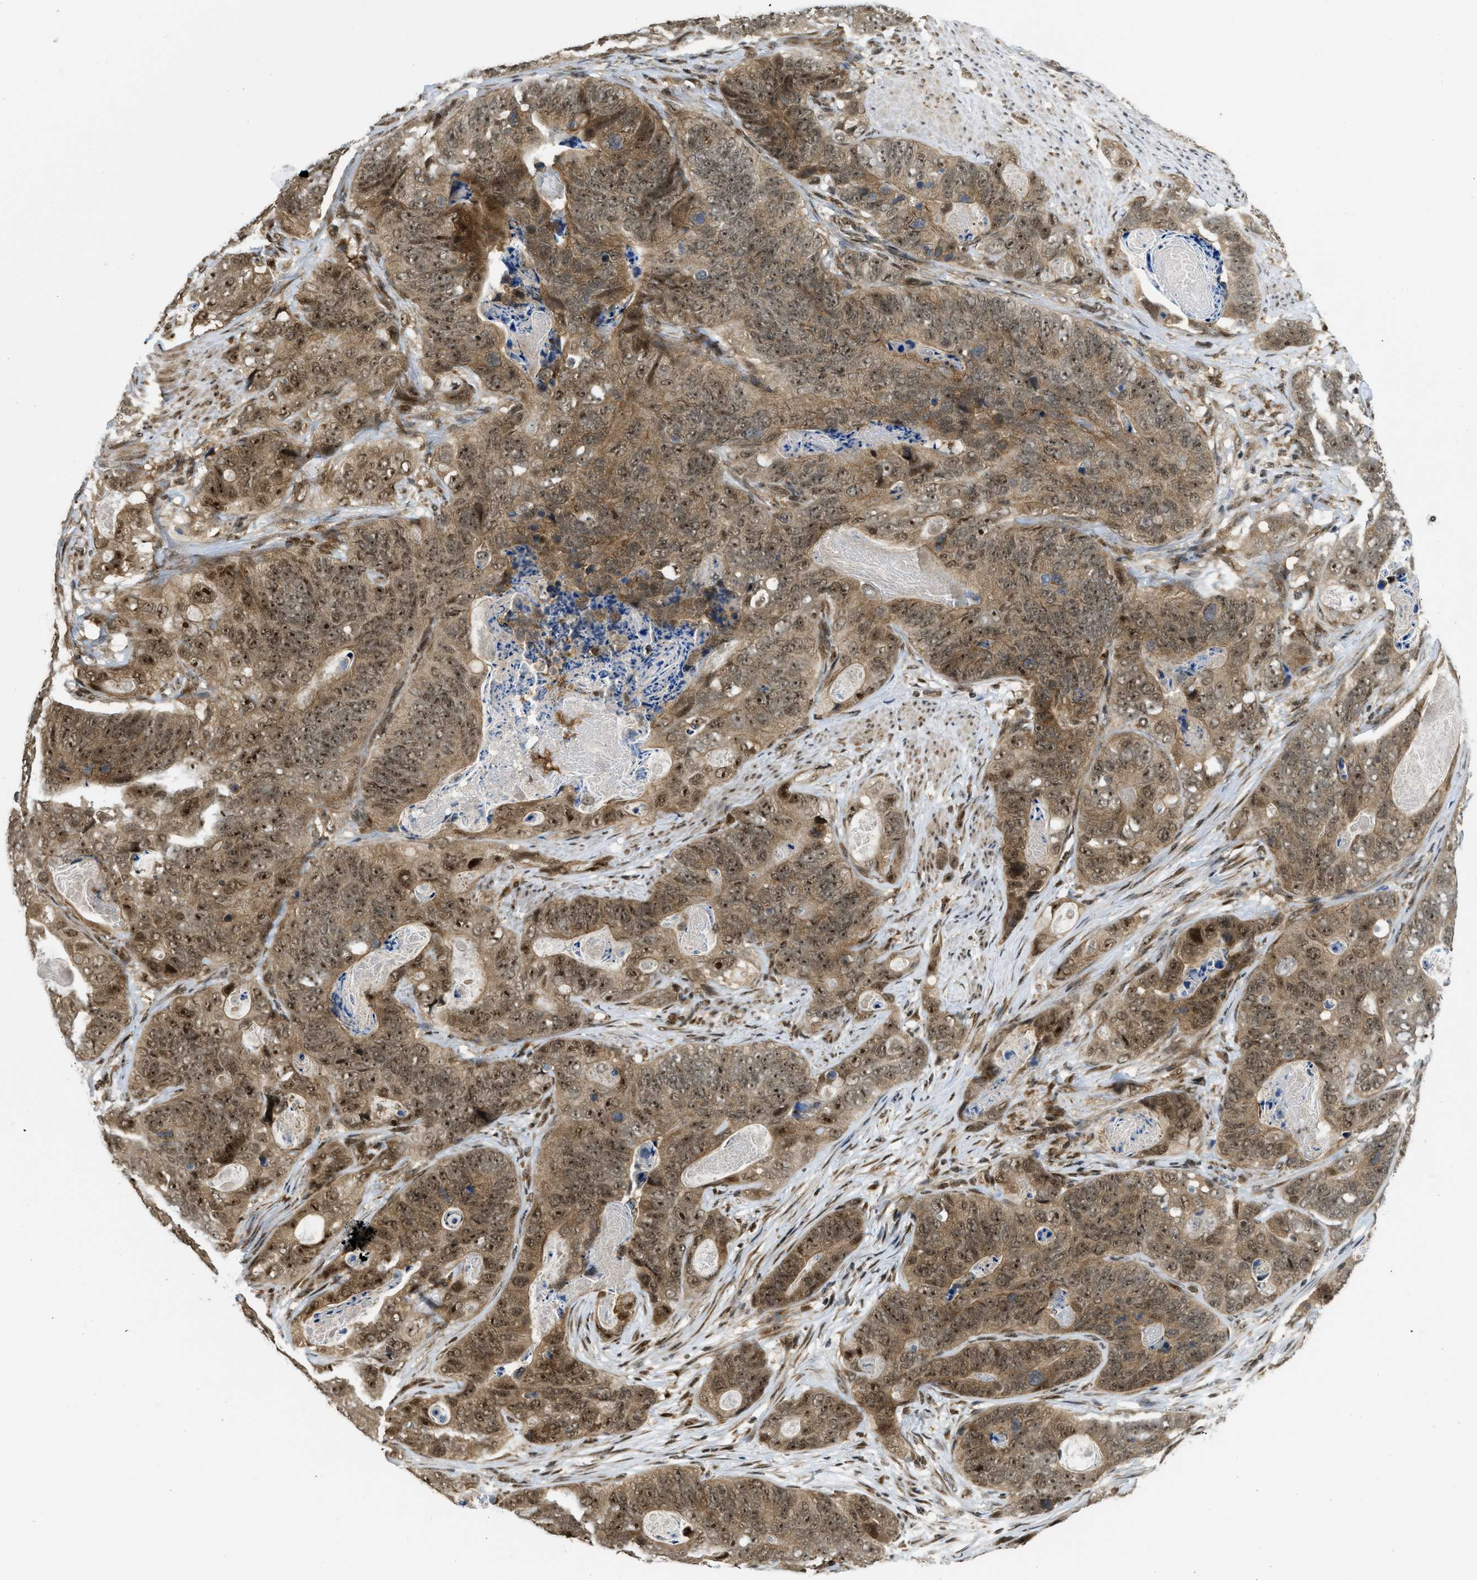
{"staining": {"intensity": "moderate", "quantity": ">75%", "location": "cytoplasmic/membranous,nuclear"}, "tissue": "stomach cancer", "cell_type": "Tumor cells", "image_type": "cancer", "snomed": [{"axis": "morphology", "description": "Adenocarcinoma, NOS"}, {"axis": "topography", "description": "Stomach"}], "caption": "IHC (DAB (3,3'-diaminobenzidine)) staining of human stomach cancer (adenocarcinoma) displays moderate cytoplasmic/membranous and nuclear protein staining in about >75% of tumor cells.", "gene": "TACC1", "patient": {"sex": "female", "age": 89}}